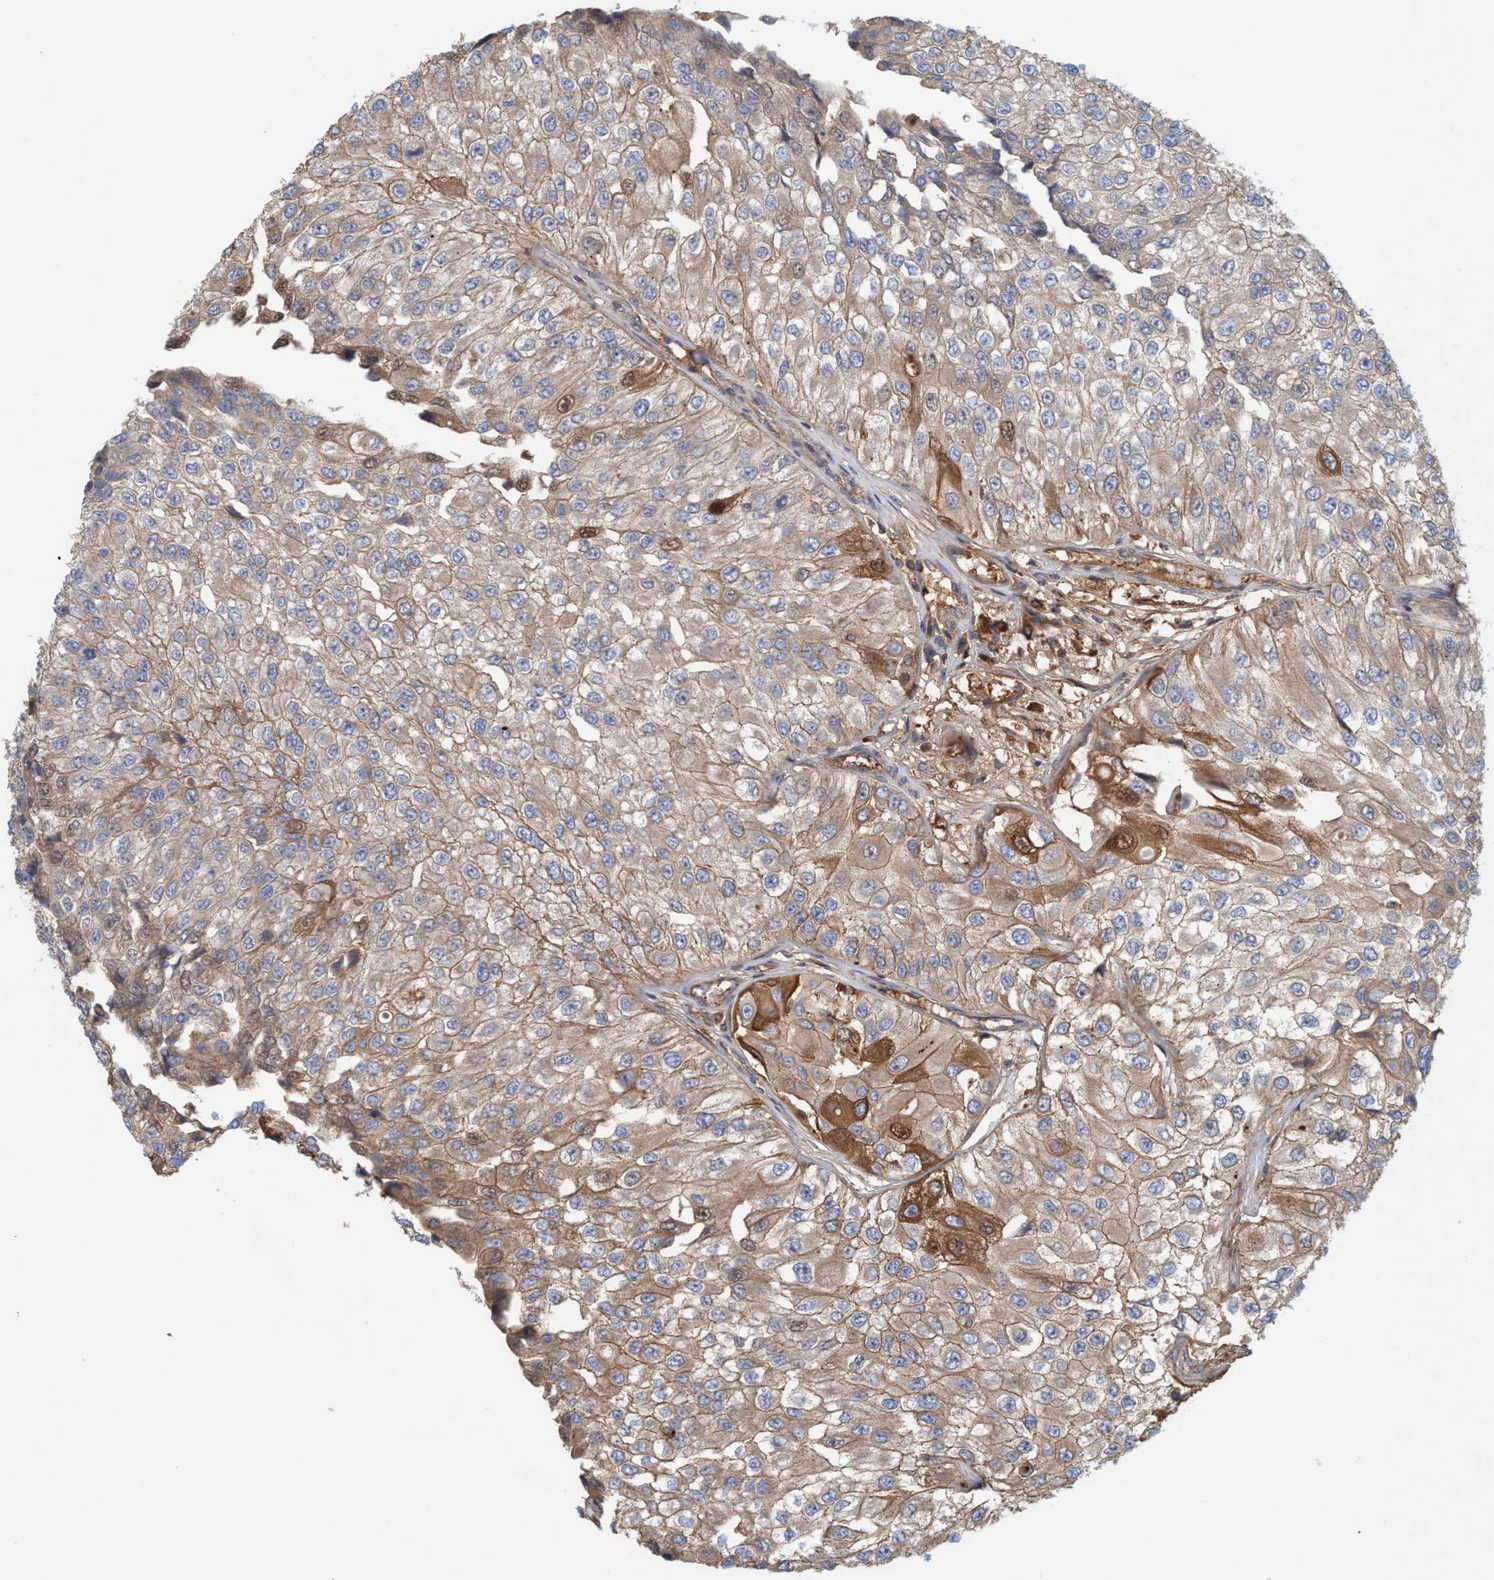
{"staining": {"intensity": "weak", "quantity": ">75%", "location": "cytoplasmic/membranous"}, "tissue": "urothelial cancer", "cell_type": "Tumor cells", "image_type": "cancer", "snomed": [{"axis": "morphology", "description": "Urothelial carcinoma, High grade"}, {"axis": "topography", "description": "Kidney"}, {"axis": "topography", "description": "Urinary bladder"}], "caption": "IHC of human urothelial cancer displays low levels of weak cytoplasmic/membranous expression in about >75% of tumor cells.", "gene": "SPECC1", "patient": {"sex": "male", "age": 77}}